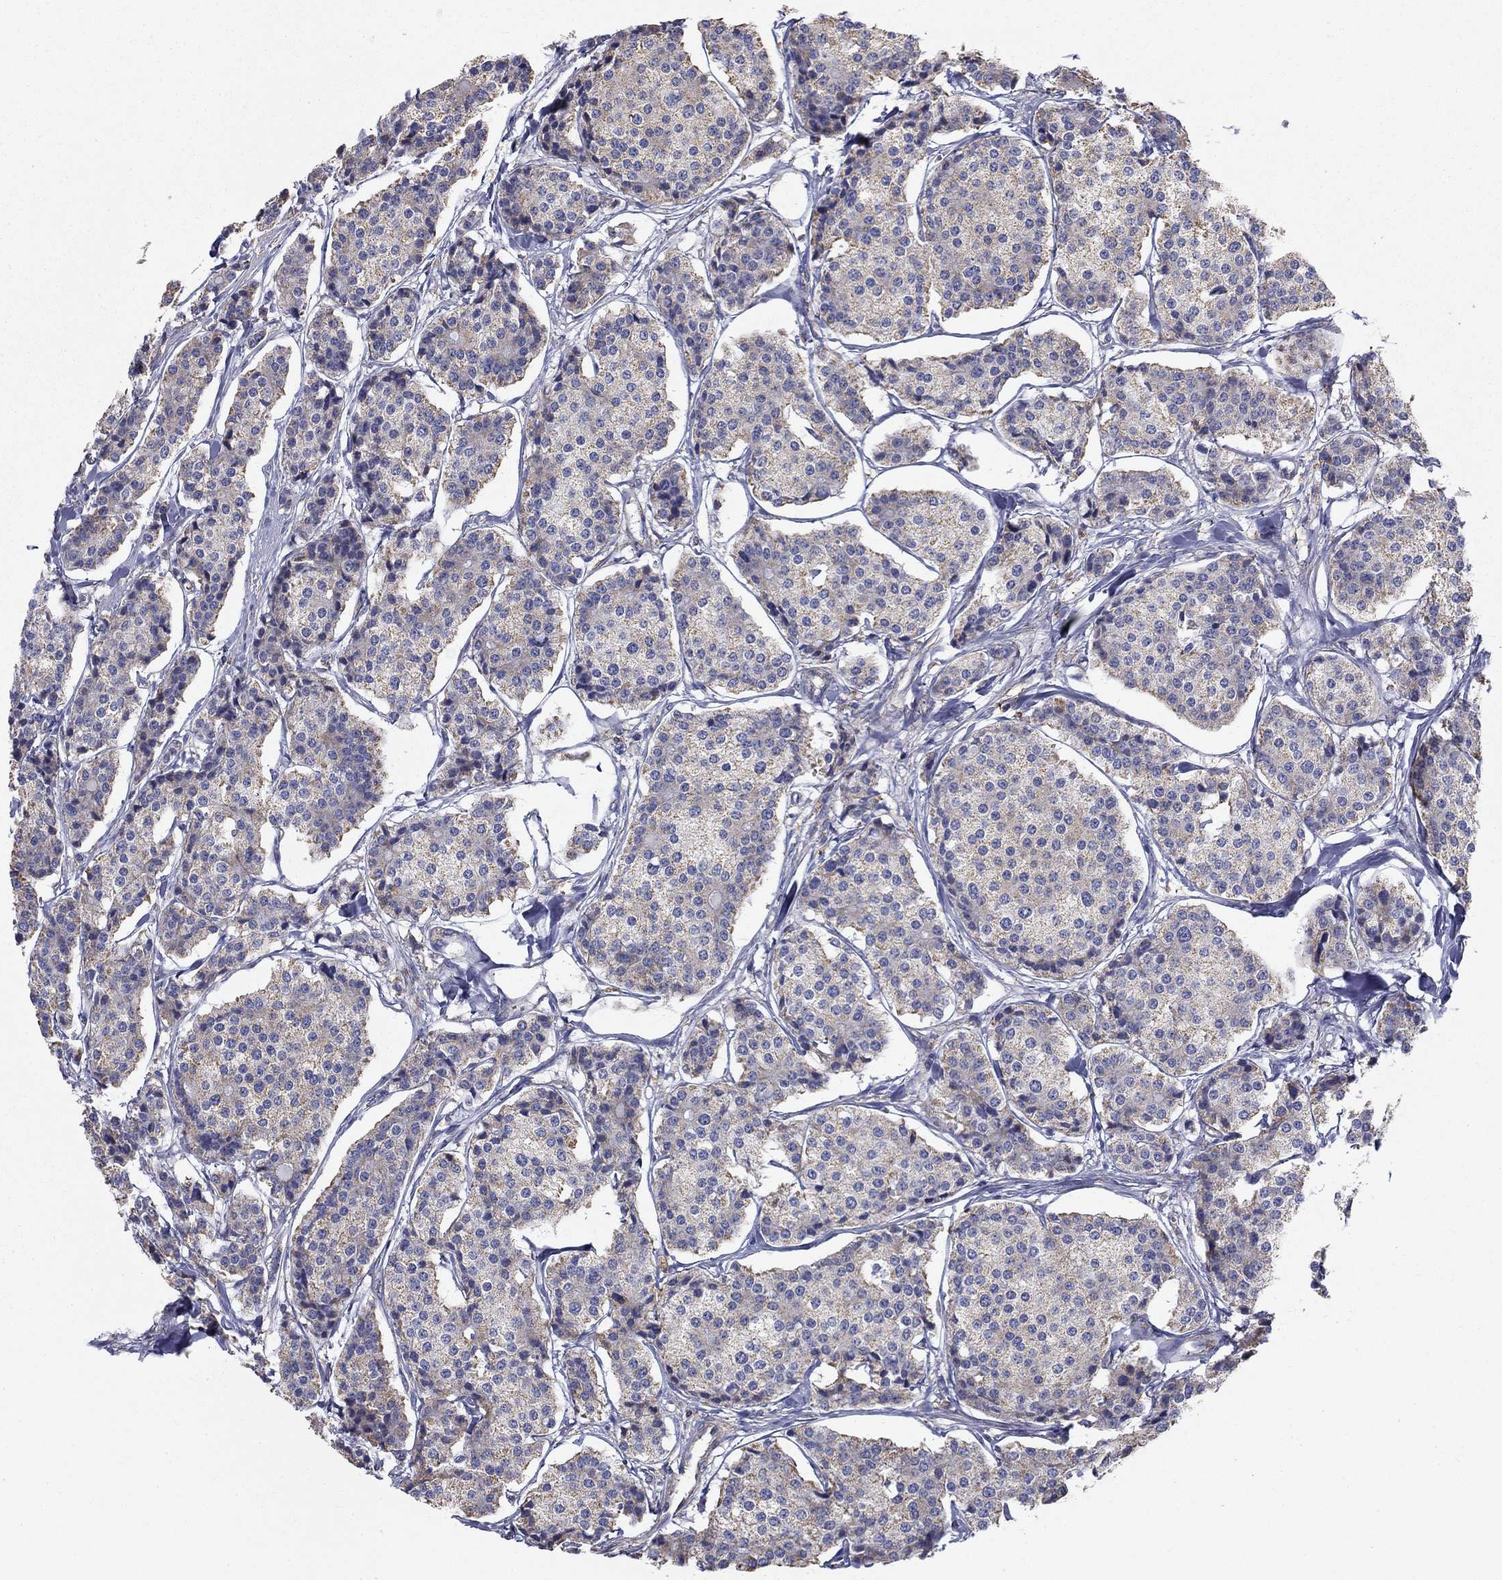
{"staining": {"intensity": "weak", "quantity": "<25%", "location": "cytoplasmic/membranous"}, "tissue": "carcinoid", "cell_type": "Tumor cells", "image_type": "cancer", "snomed": [{"axis": "morphology", "description": "Carcinoid, malignant, NOS"}, {"axis": "topography", "description": "Small intestine"}], "caption": "This is an immunohistochemistry (IHC) histopathology image of human carcinoid (malignant). There is no positivity in tumor cells.", "gene": "NME5", "patient": {"sex": "female", "age": 65}}